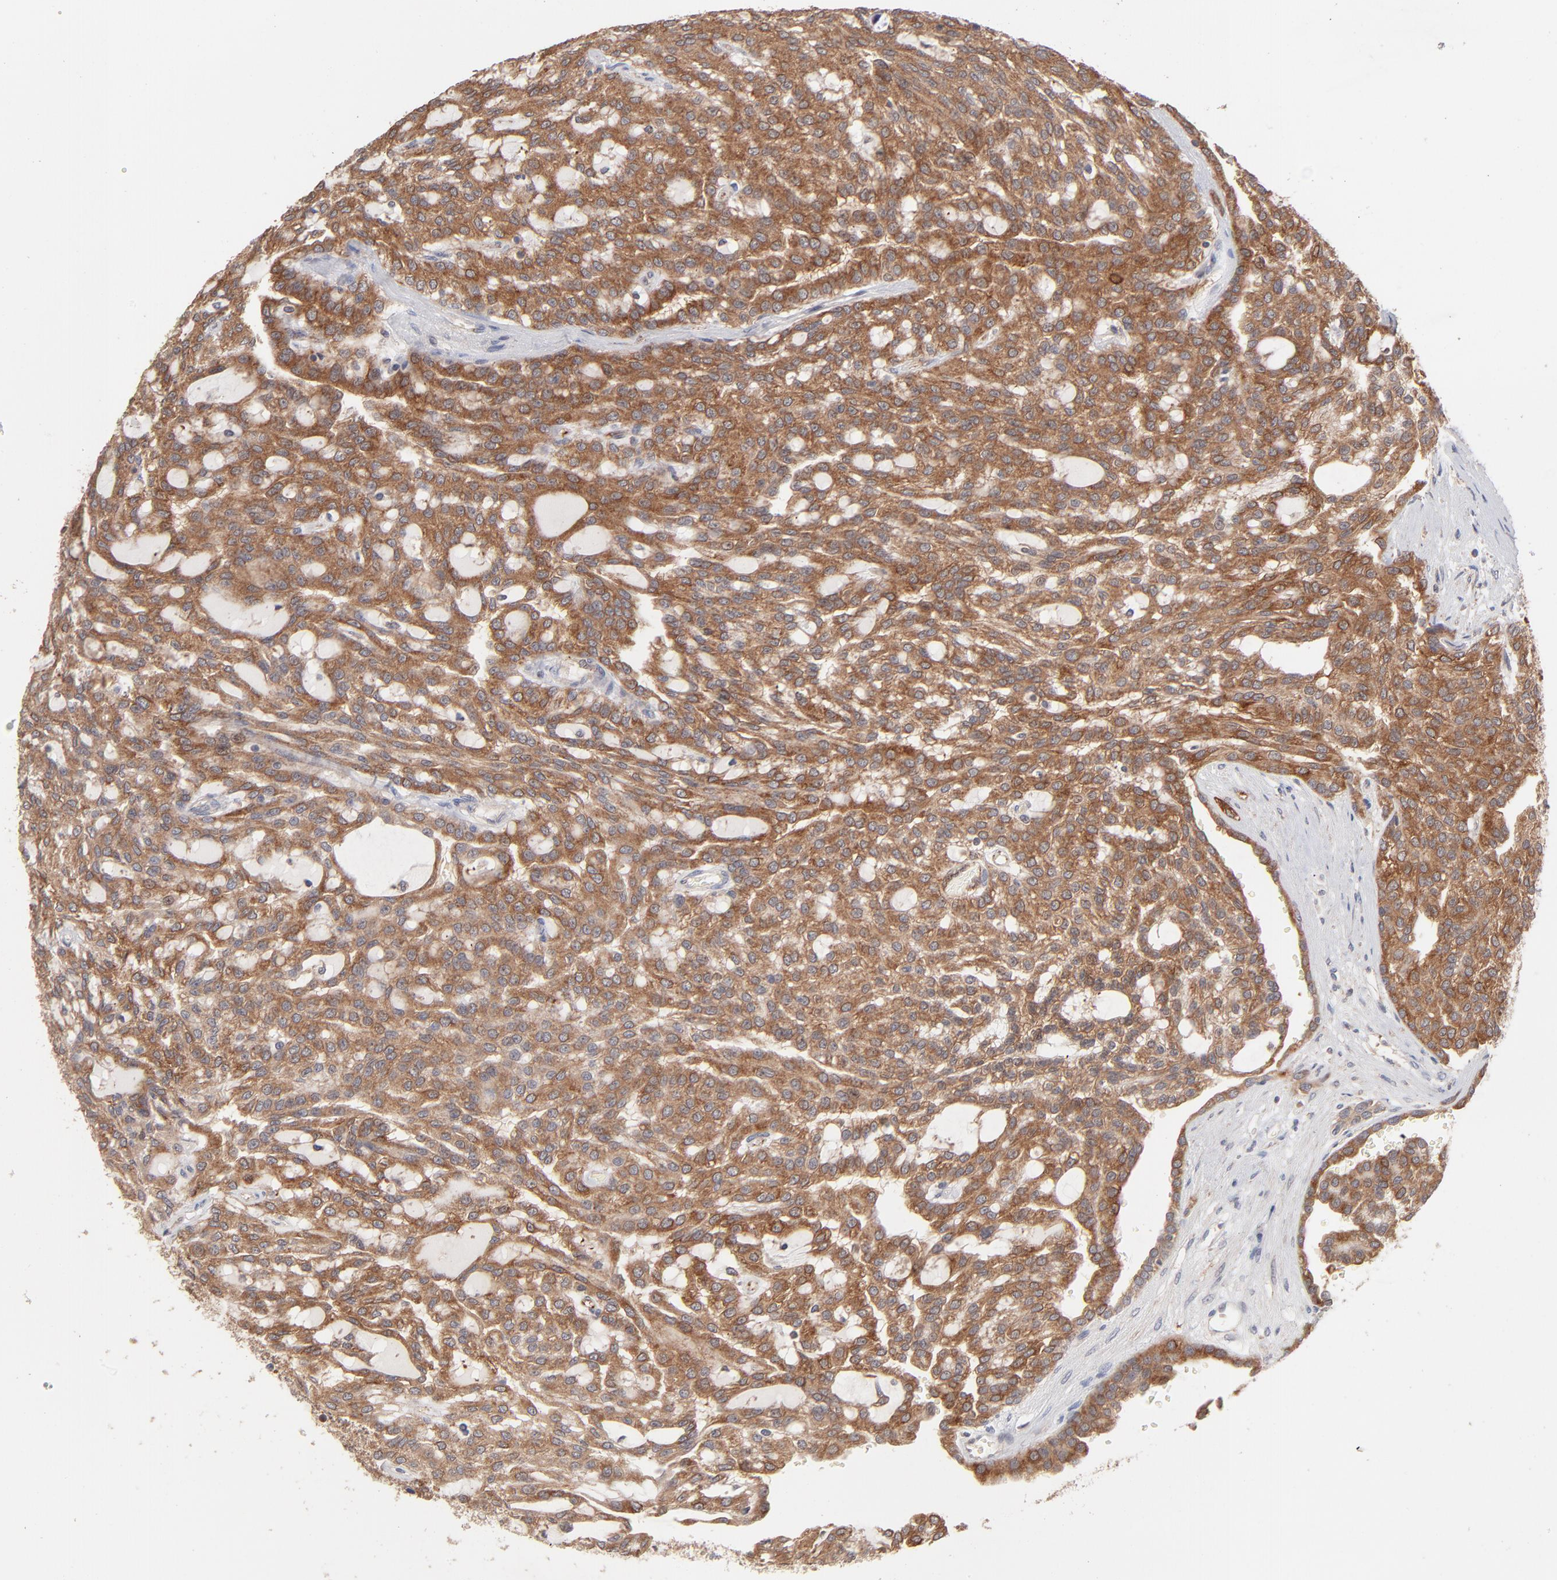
{"staining": {"intensity": "strong", "quantity": ">75%", "location": "cytoplasmic/membranous"}, "tissue": "renal cancer", "cell_type": "Tumor cells", "image_type": "cancer", "snomed": [{"axis": "morphology", "description": "Adenocarcinoma, NOS"}, {"axis": "topography", "description": "Kidney"}], "caption": "This image reveals immunohistochemistry (IHC) staining of renal cancer (adenocarcinoma), with high strong cytoplasmic/membranous staining in approximately >75% of tumor cells.", "gene": "IVNS1ABP", "patient": {"sex": "male", "age": 63}}